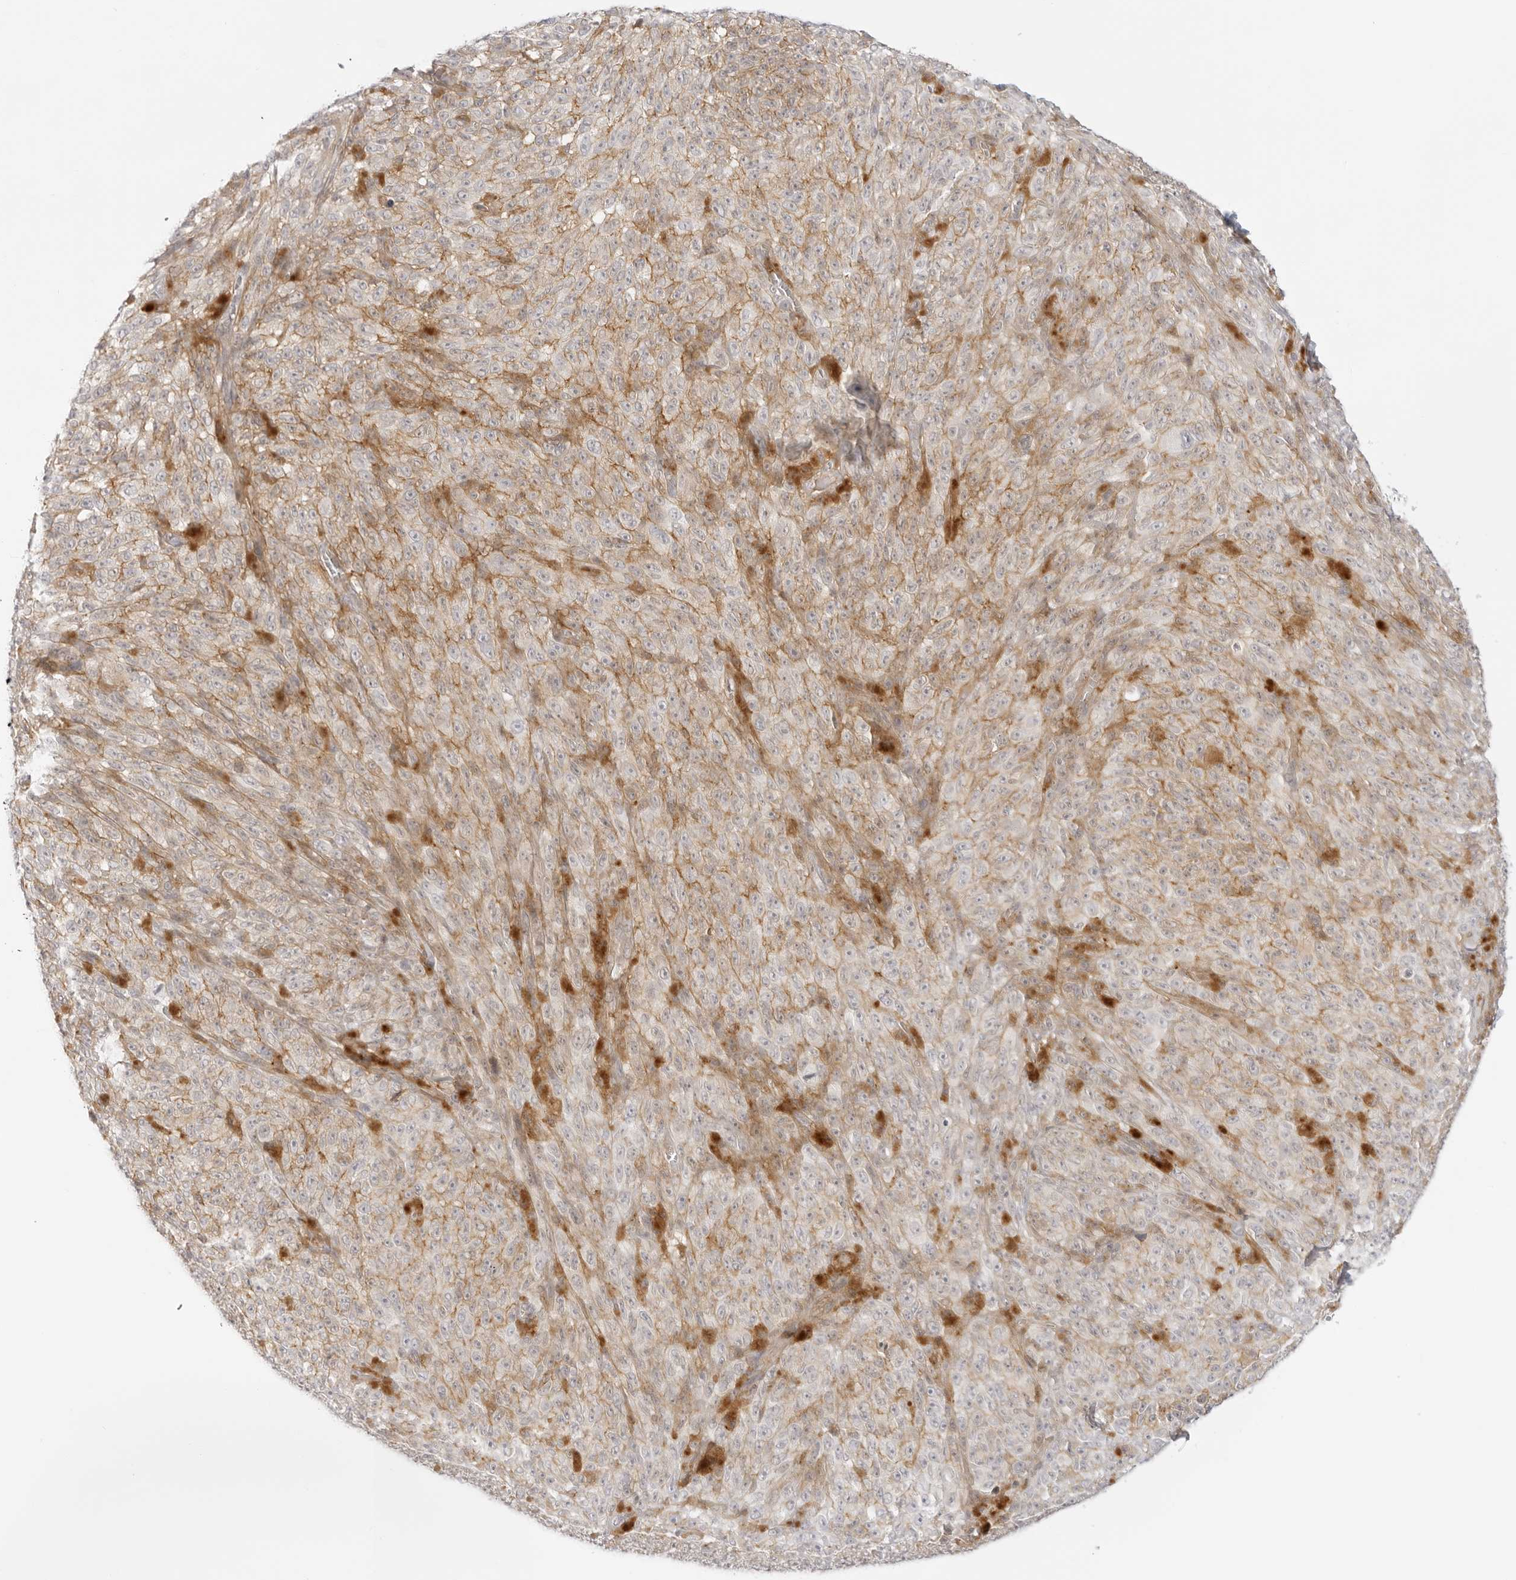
{"staining": {"intensity": "weak", "quantity": "25%-75%", "location": "cytoplasmic/membranous"}, "tissue": "melanoma", "cell_type": "Tumor cells", "image_type": "cancer", "snomed": [{"axis": "morphology", "description": "Malignant melanoma, NOS"}, {"axis": "topography", "description": "Skin"}], "caption": "Protein staining displays weak cytoplasmic/membranous positivity in approximately 25%-75% of tumor cells in melanoma. (Brightfield microscopy of DAB IHC at high magnification).", "gene": "TNFRSF14", "patient": {"sex": "female", "age": 82}}